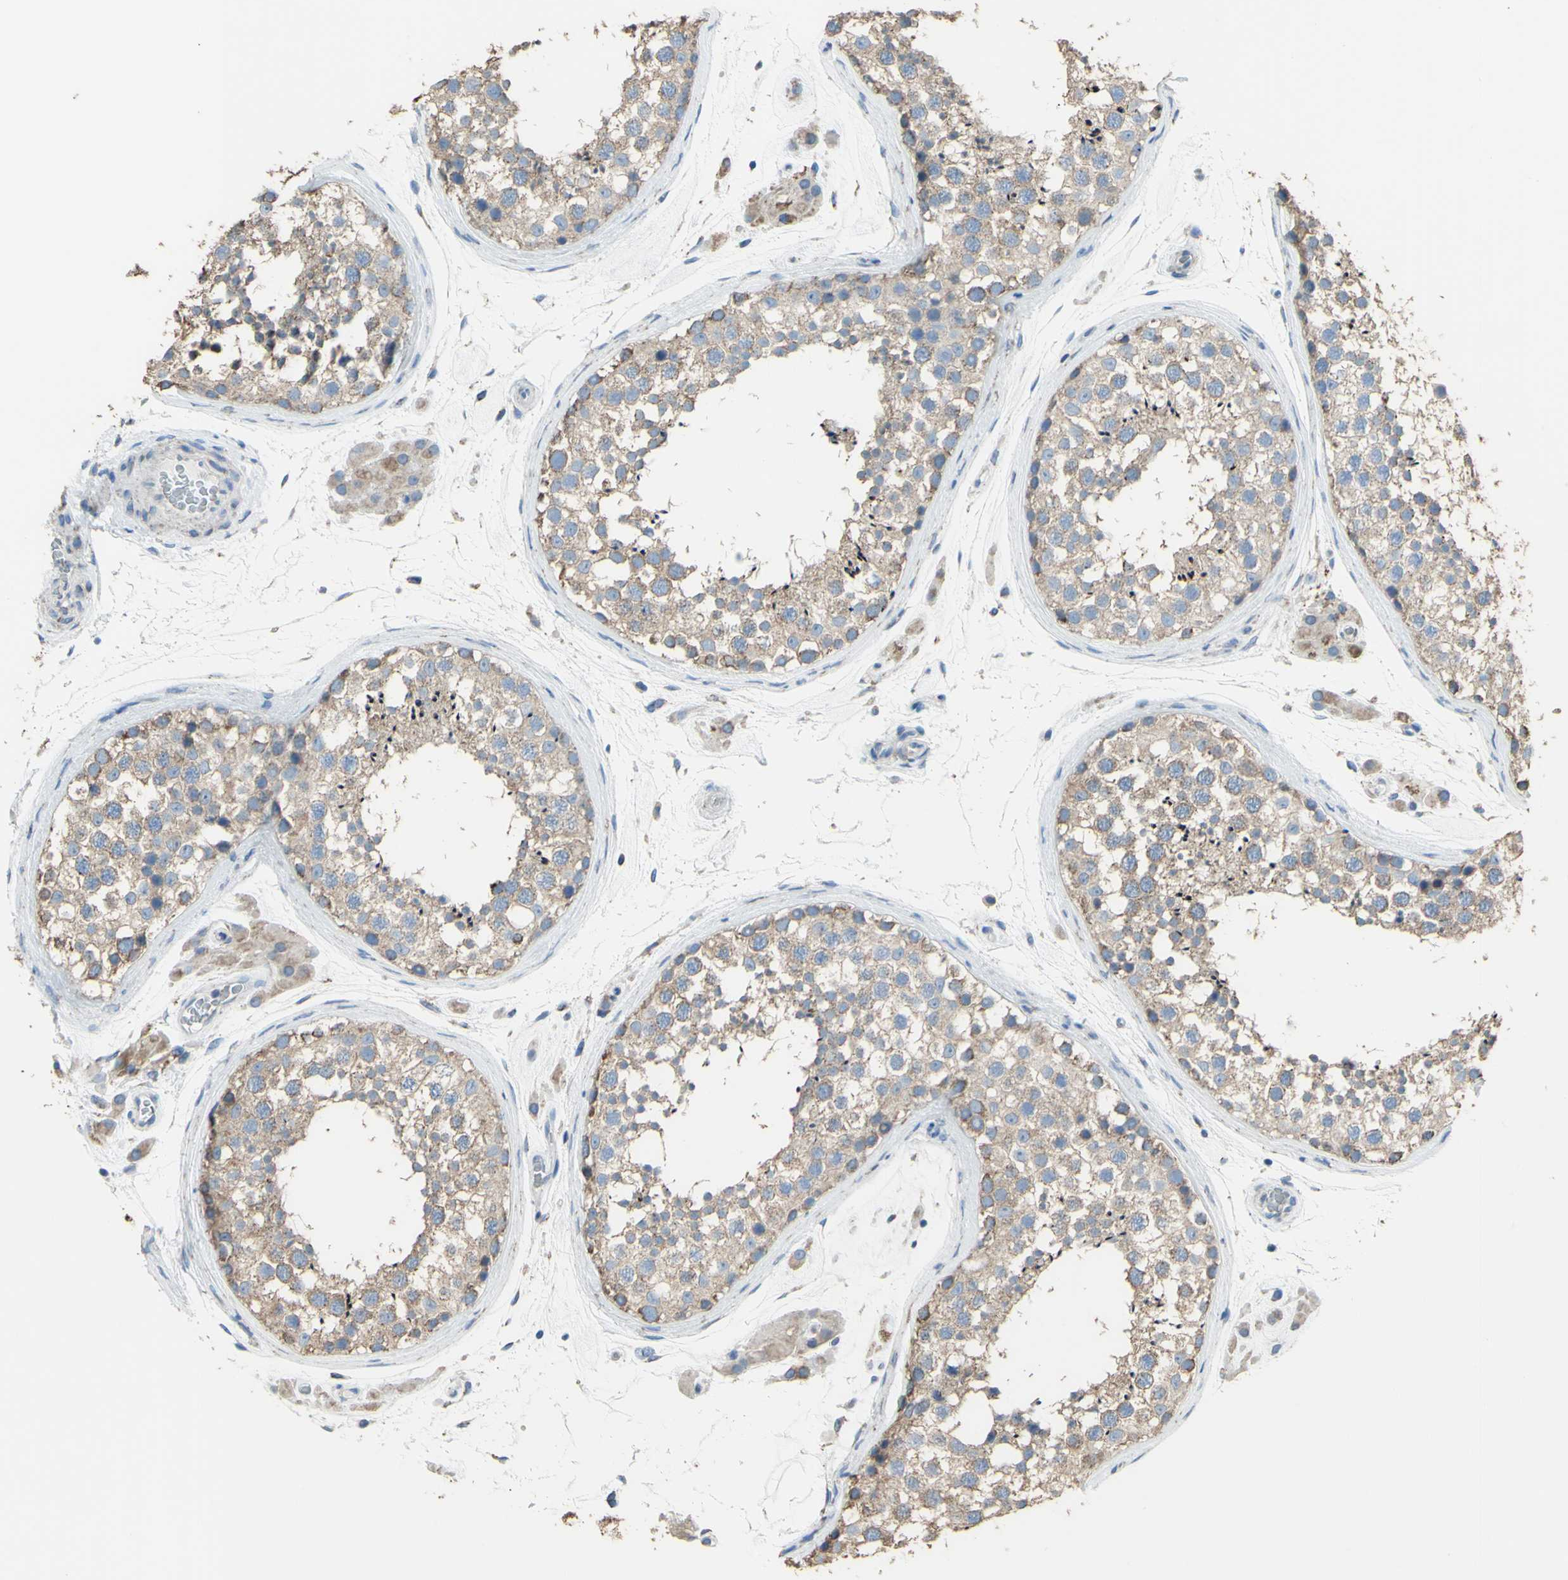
{"staining": {"intensity": "weak", "quantity": ">75%", "location": "cytoplasmic/membranous"}, "tissue": "testis", "cell_type": "Cells in seminiferous ducts", "image_type": "normal", "snomed": [{"axis": "morphology", "description": "Normal tissue, NOS"}, {"axis": "topography", "description": "Testis"}], "caption": "This photomicrograph exhibits IHC staining of normal human testis, with low weak cytoplasmic/membranous positivity in about >75% of cells in seminiferous ducts.", "gene": "CMKLR2", "patient": {"sex": "male", "age": 46}}